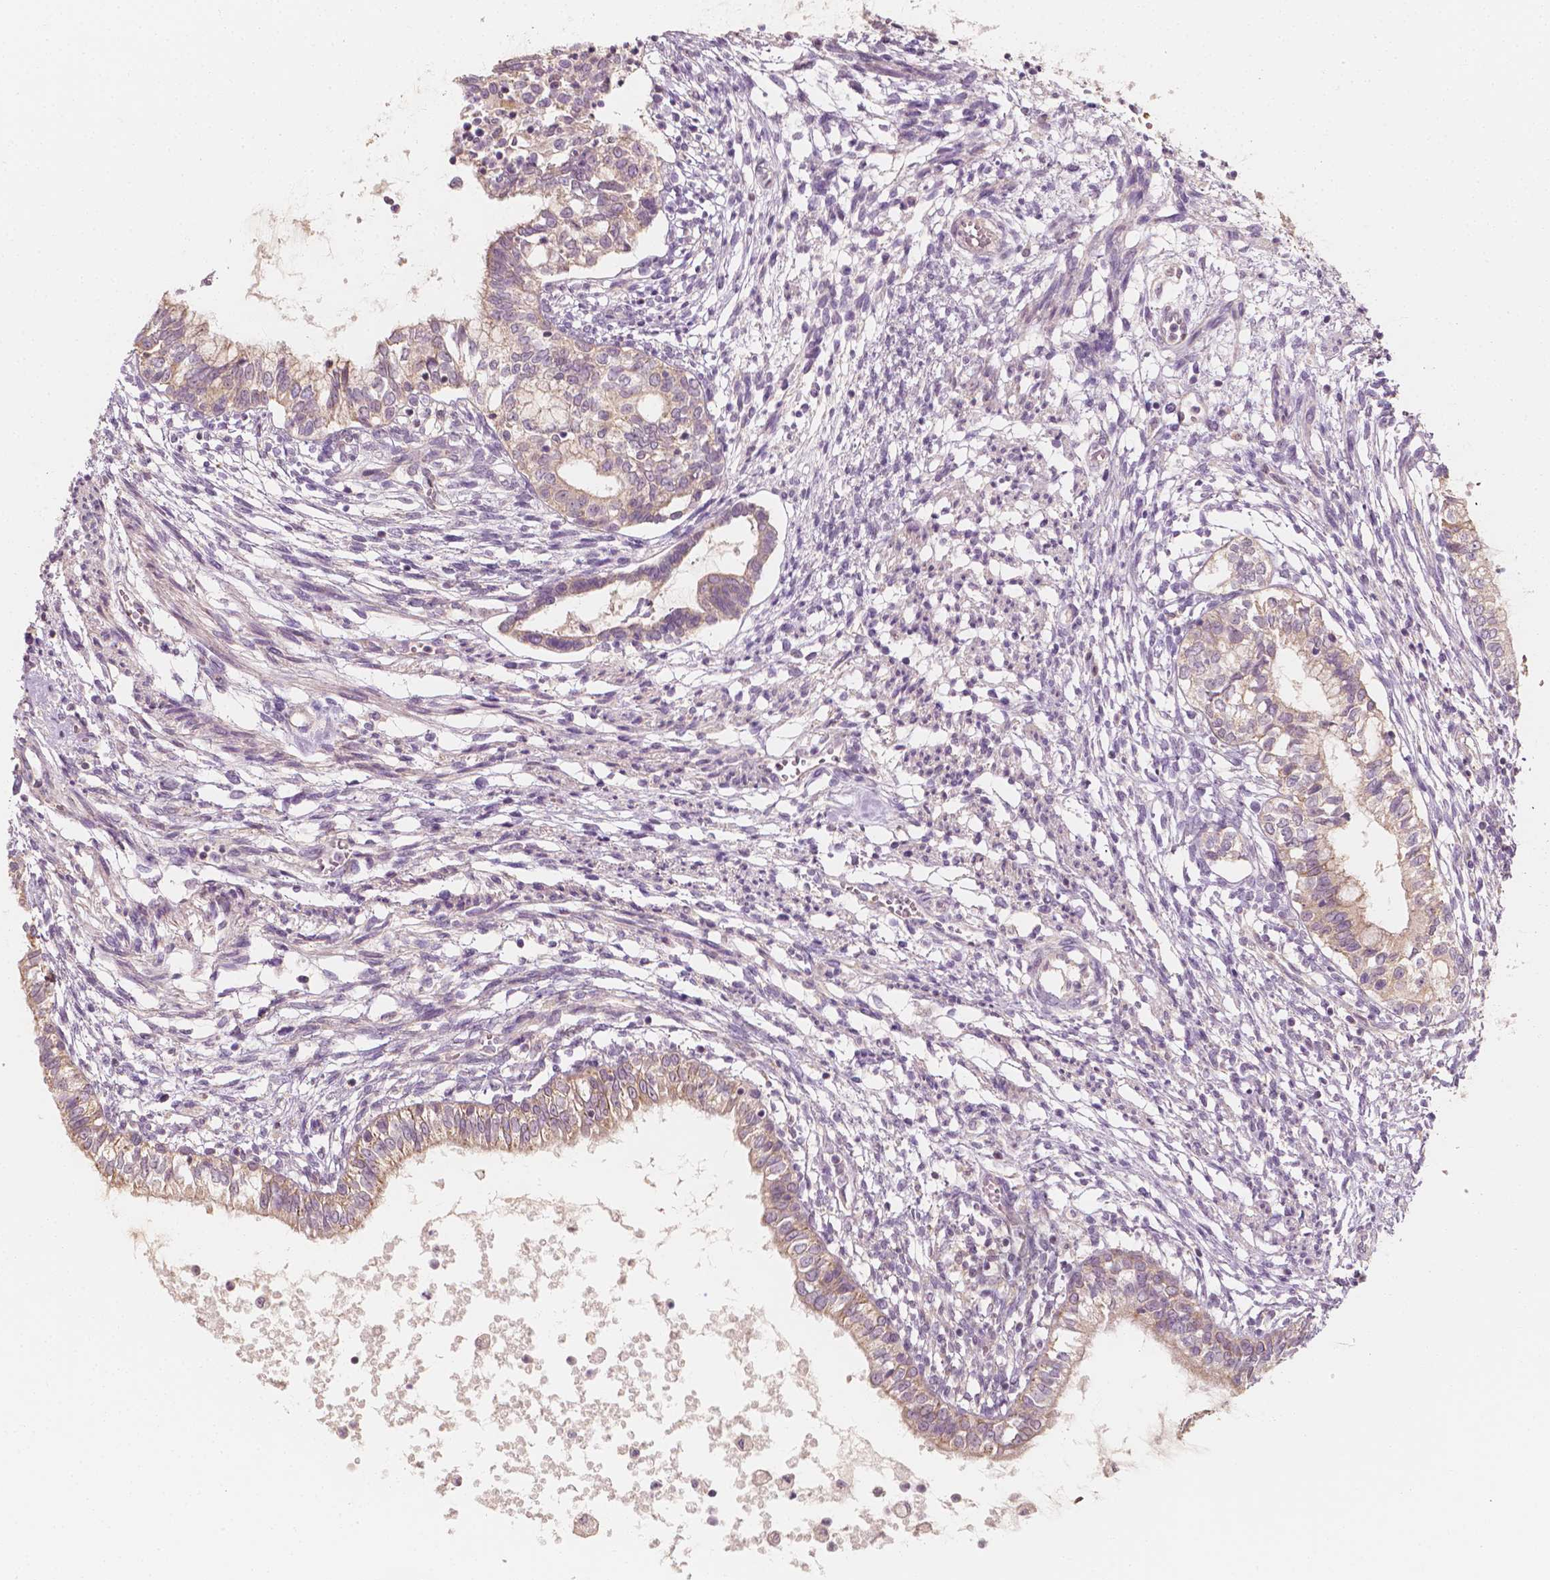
{"staining": {"intensity": "weak", "quantity": "25%-75%", "location": "cytoplasmic/membranous"}, "tissue": "testis cancer", "cell_type": "Tumor cells", "image_type": "cancer", "snomed": [{"axis": "morphology", "description": "Carcinoma, Embryonal, NOS"}, {"axis": "topography", "description": "Testis"}], "caption": "A brown stain labels weak cytoplasmic/membranous staining of a protein in human testis embryonal carcinoma tumor cells.", "gene": "SHPK", "patient": {"sex": "male", "age": 37}}